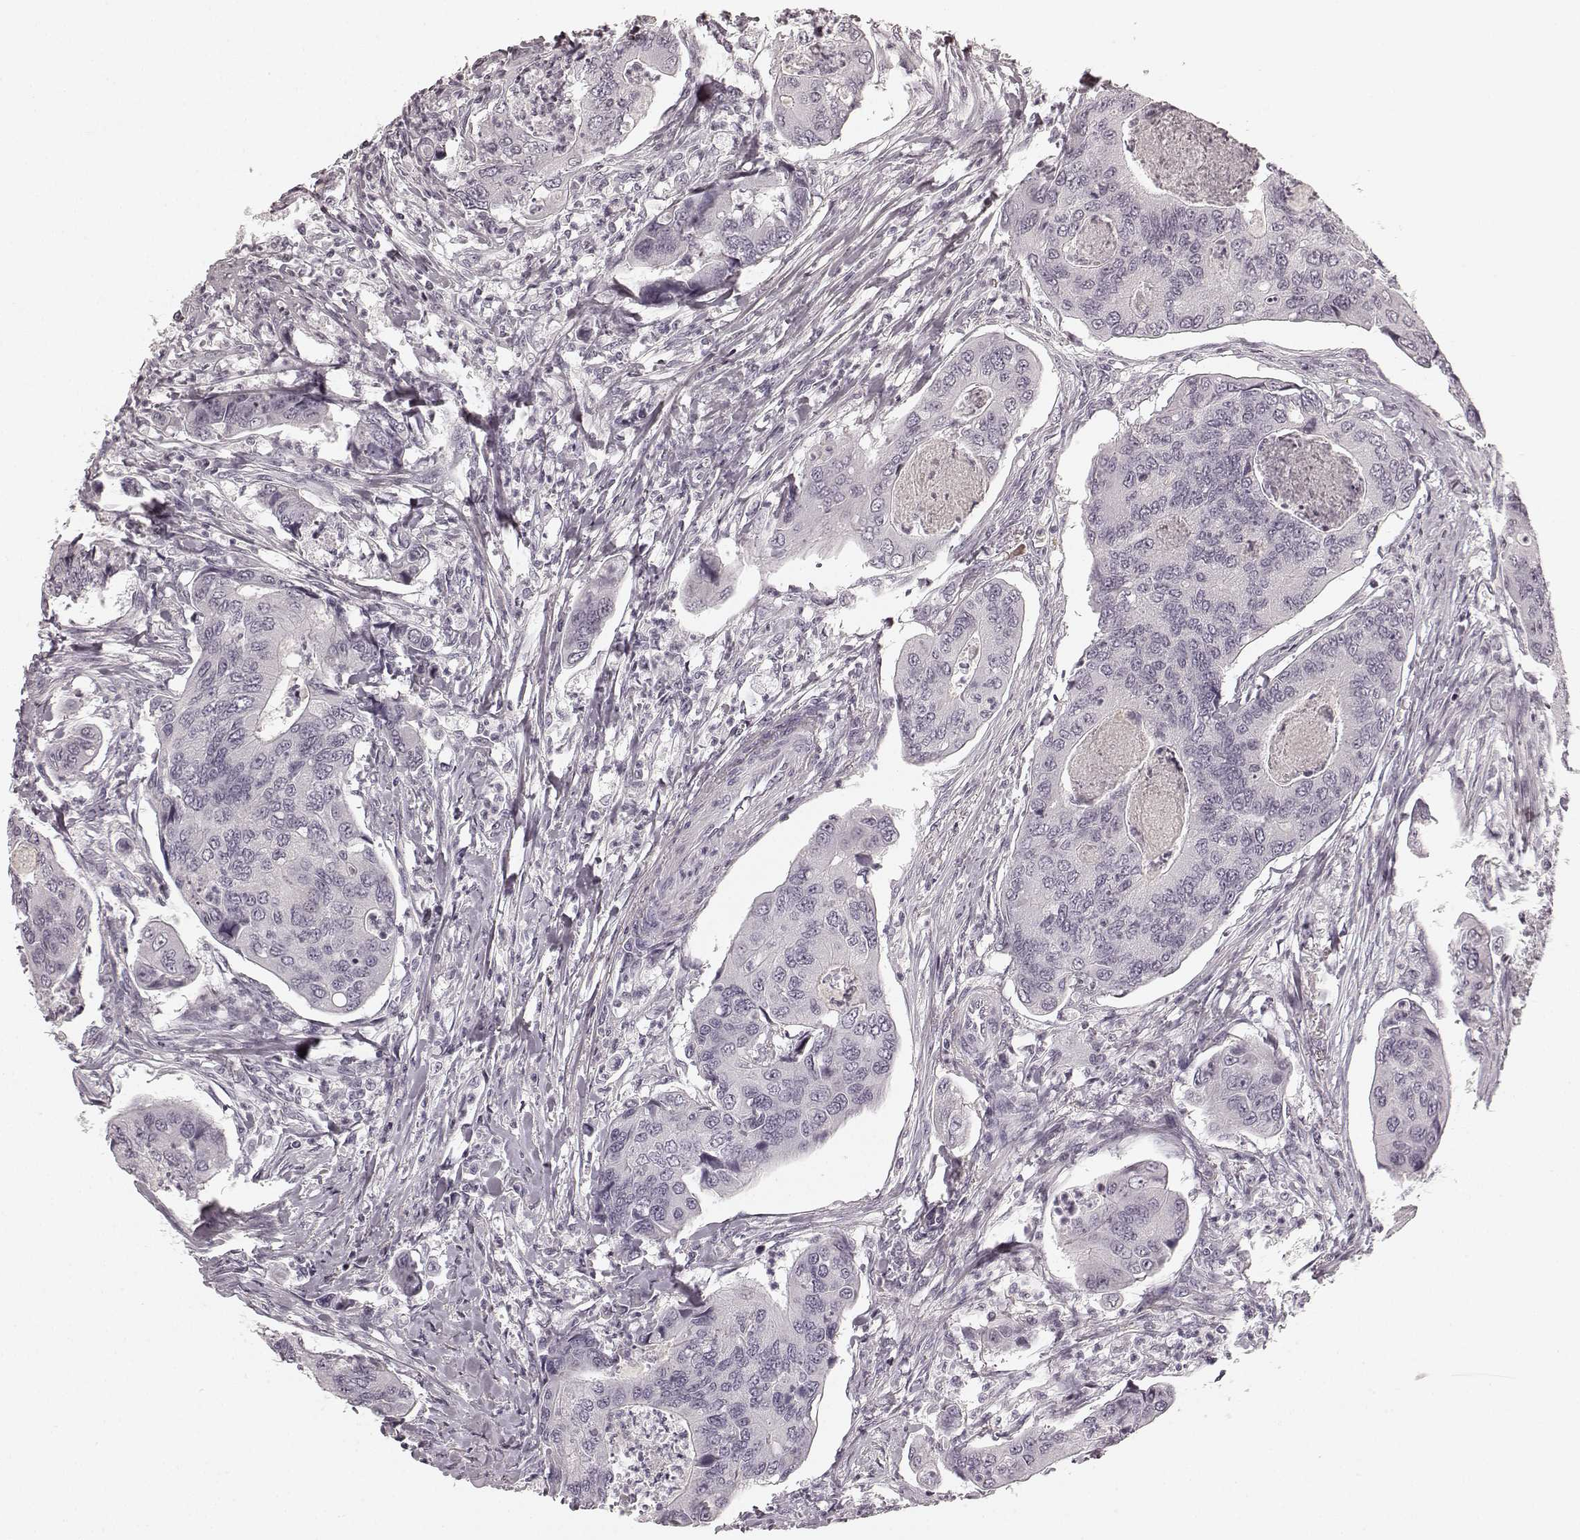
{"staining": {"intensity": "negative", "quantity": "none", "location": "none"}, "tissue": "colorectal cancer", "cell_type": "Tumor cells", "image_type": "cancer", "snomed": [{"axis": "morphology", "description": "Adenocarcinoma, NOS"}, {"axis": "topography", "description": "Colon"}], "caption": "High magnification brightfield microscopy of colorectal cancer (adenocarcinoma) stained with DAB (brown) and counterstained with hematoxylin (blue): tumor cells show no significant staining. Nuclei are stained in blue.", "gene": "TMPRSS15", "patient": {"sex": "female", "age": 67}}